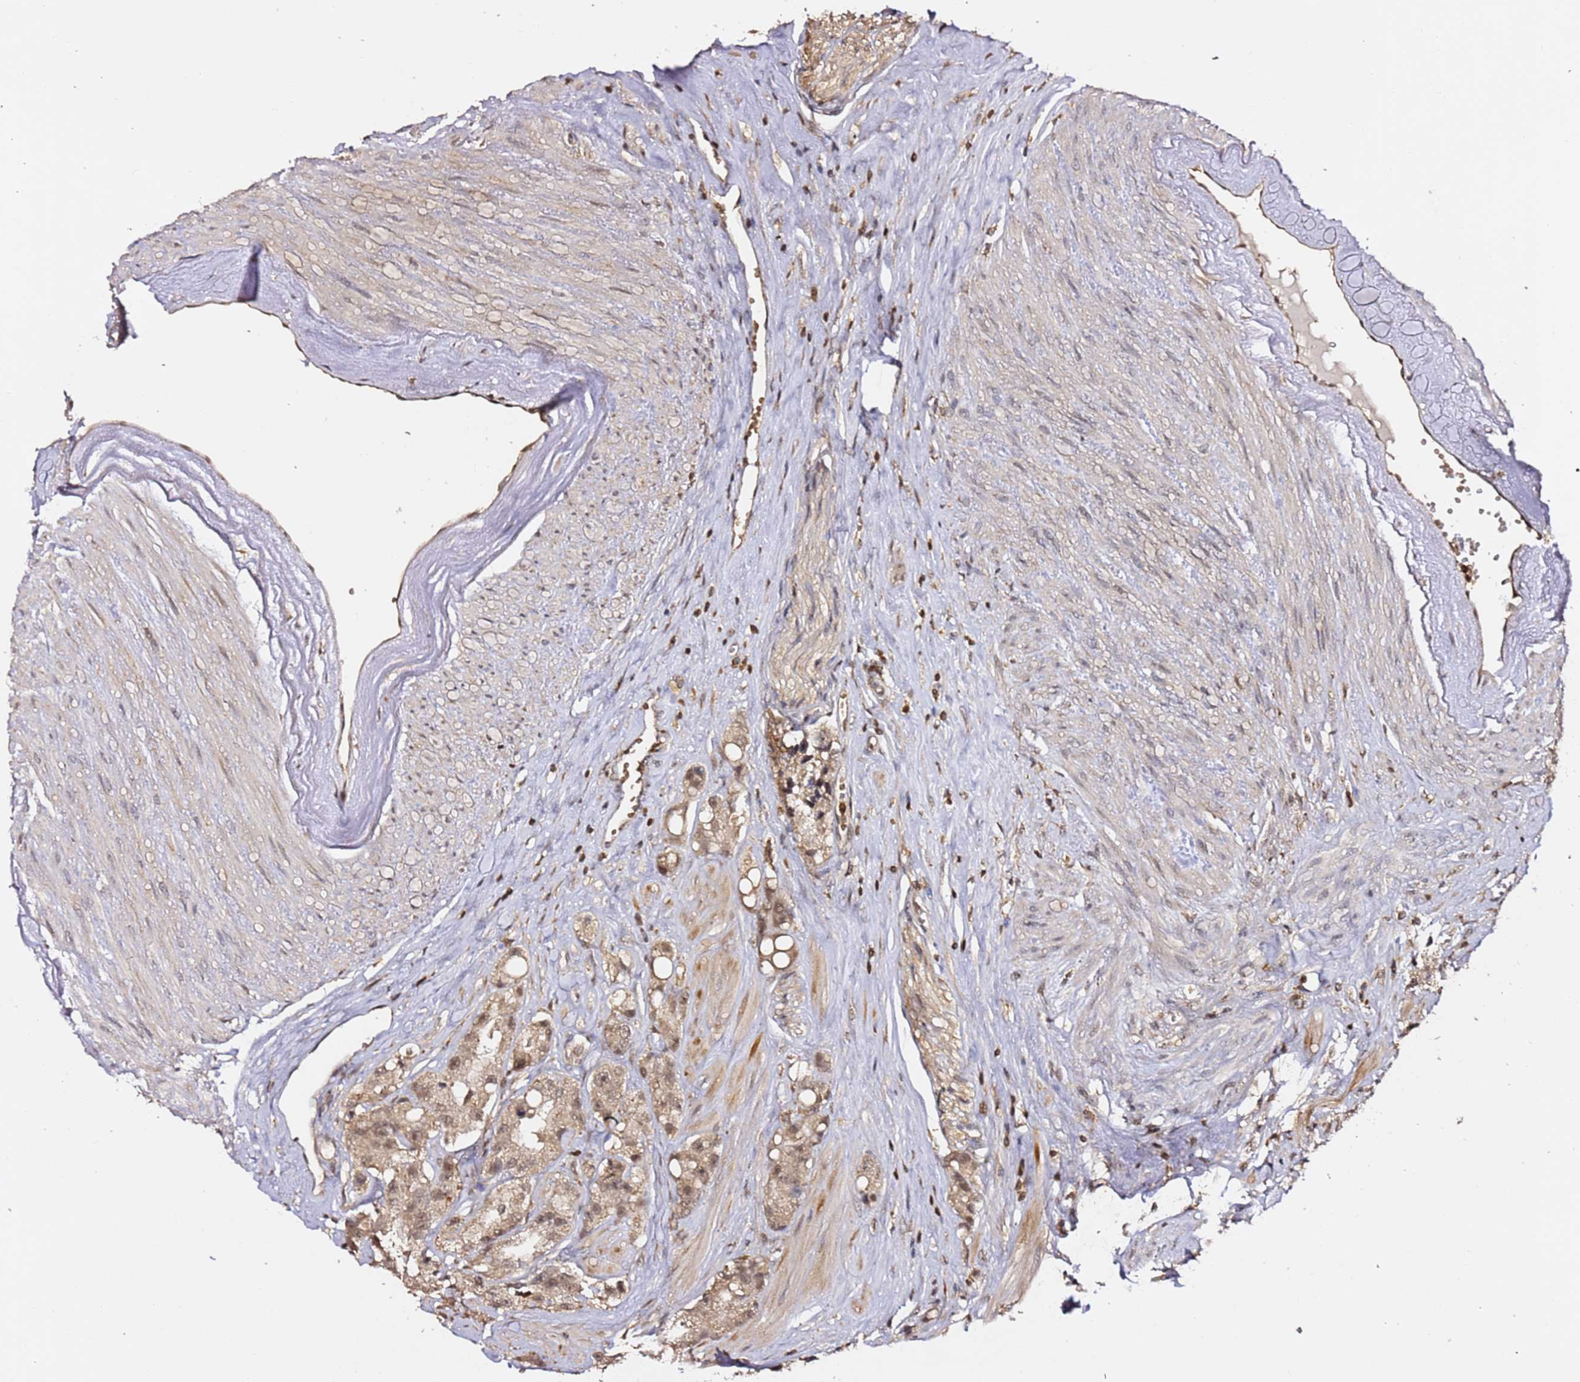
{"staining": {"intensity": "weak", "quantity": "25%-75%", "location": "cytoplasmic/membranous,nuclear"}, "tissue": "prostate cancer", "cell_type": "Tumor cells", "image_type": "cancer", "snomed": [{"axis": "morphology", "description": "Adenocarcinoma, High grade"}, {"axis": "topography", "description": "Prostate"}], "caption": "This image shows prostate high-grade adenocarcinoma stained with immunohistochemistry to label a protein in brown. The cytoplasmic/membranous and nuclear of tumor cells show weak positivity for the protein. Nuclei are counter-stained blue.", "gene": "OR5V1", "patient": {"sex": "male", "age": 74}}